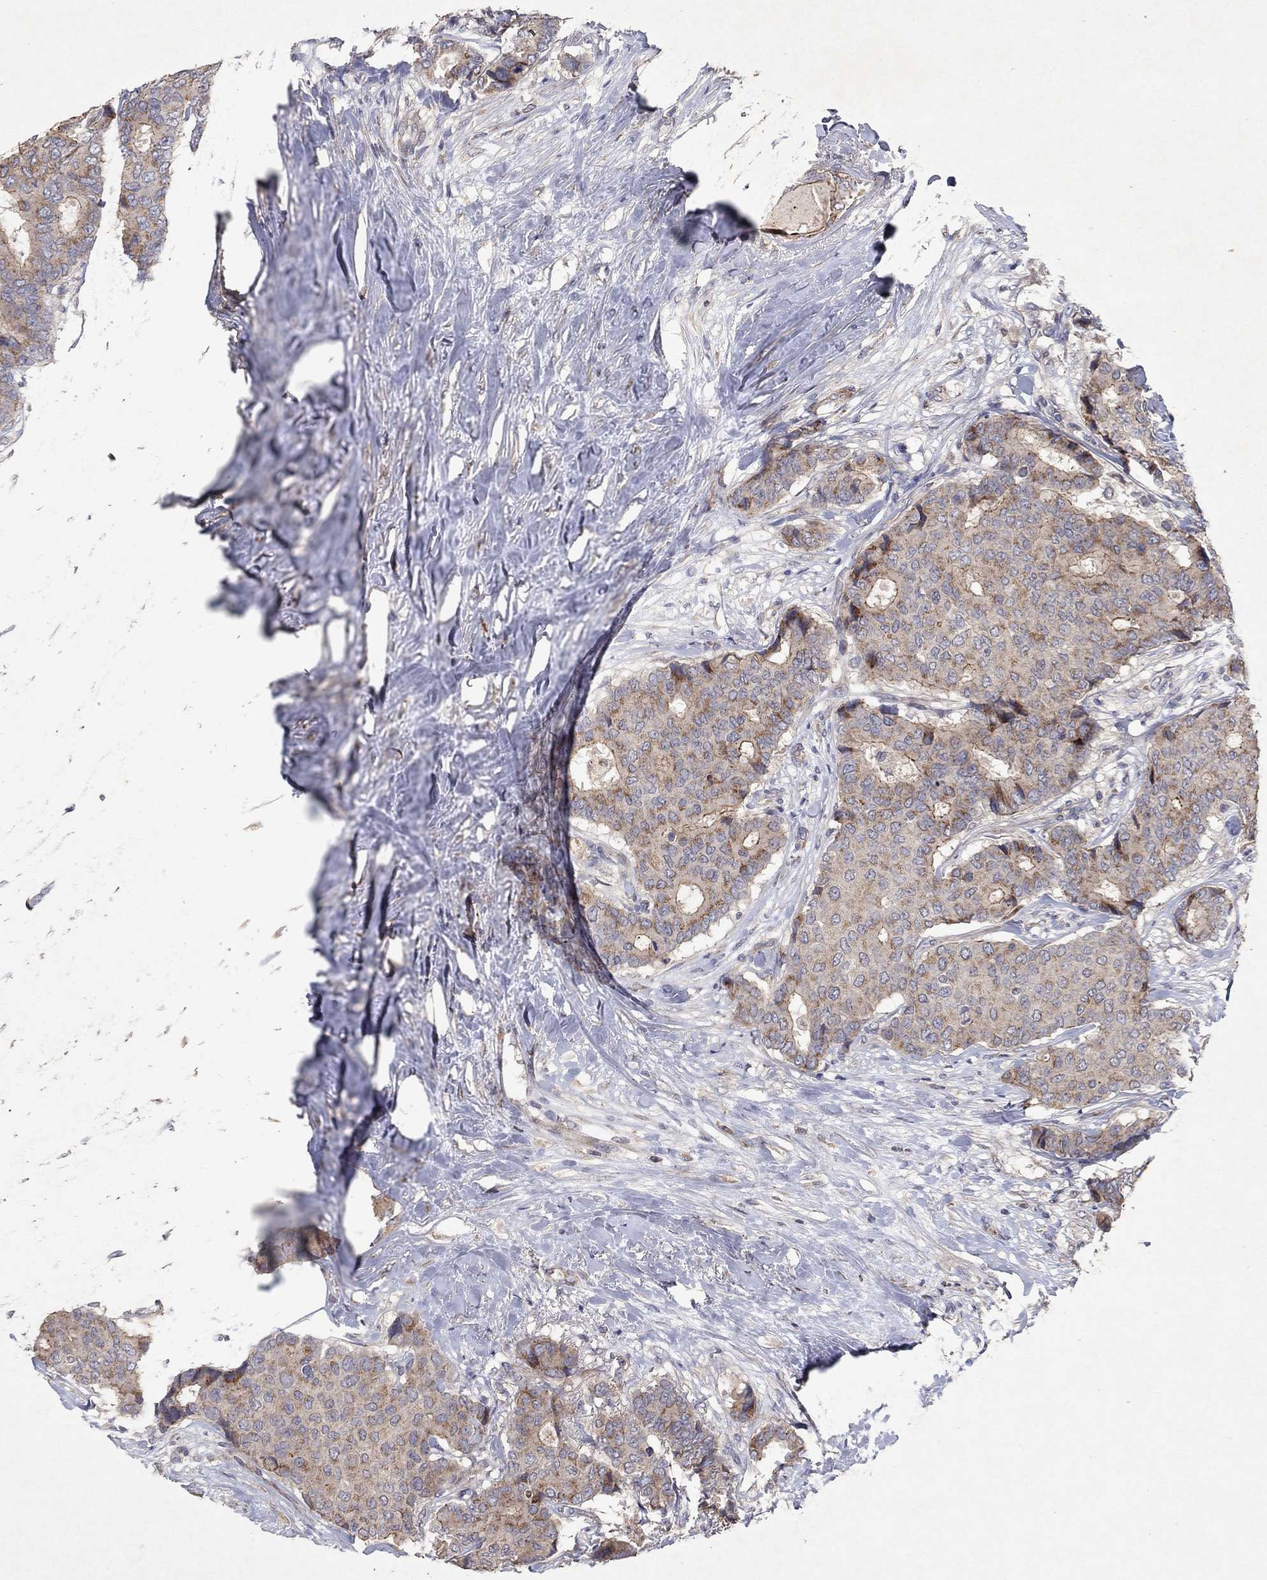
{"staining": {"intensity": "moderate", "quantity": "25%-75%", "location": "cytoplasmic/membranous"}, "tissue": "breast cancer", "cell_type": "Tumor cells", "image_type": "cancer", "snomed": [{"axis": "morphology", "description": "Duct carcinoma"}, {"axis": "topography", "description": "Breast"}], "caption": "This image reveals immunohistochemistry staining of breast cancer, with medium moderate cytoplasmic/membranous expression in about 25%-75% of tumor cells.", "gene": "FRG1", "patient": {"sex": "female", "age": 75}}